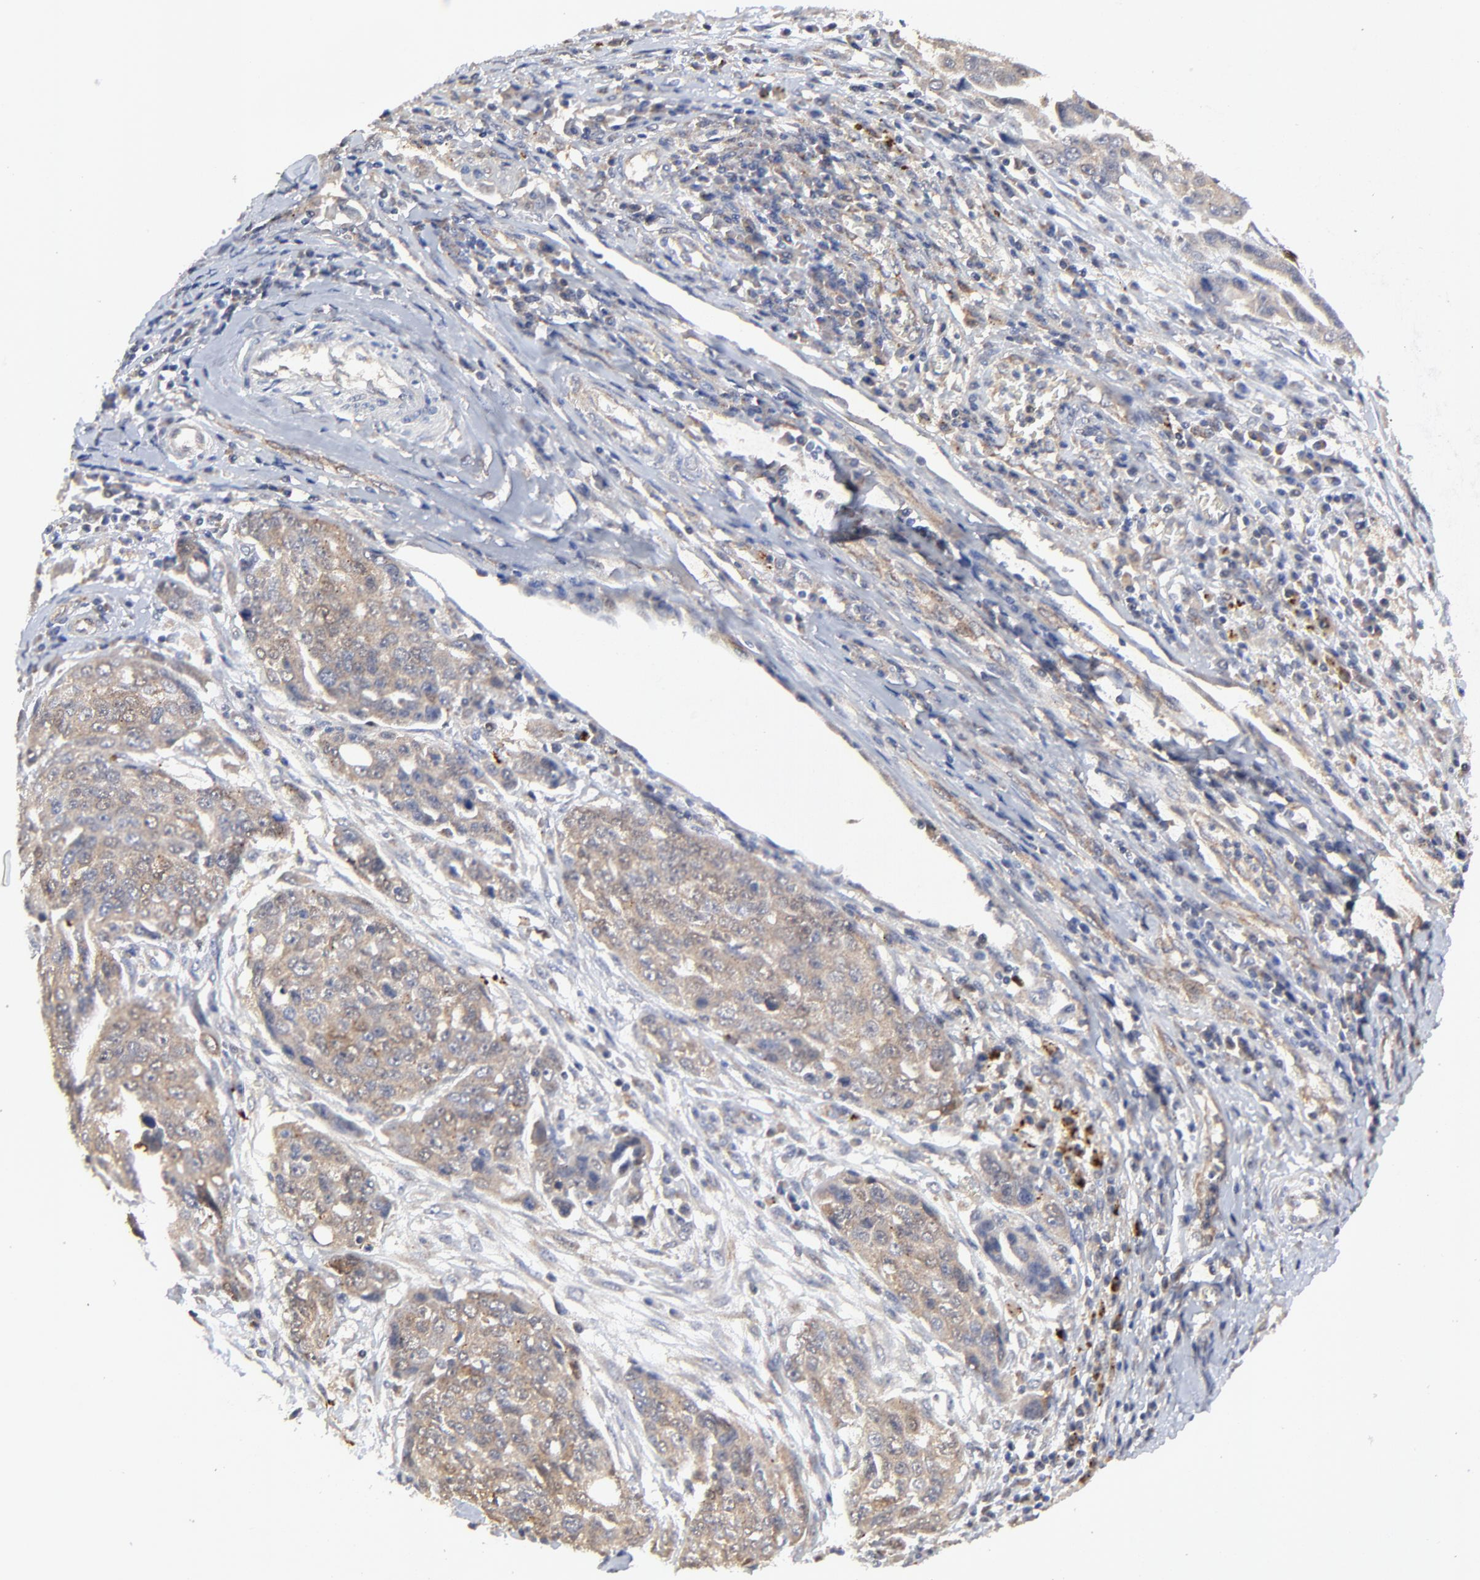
{"staining": {"intensity": "weak", "quantity": ">75%", "location": "cytoplasmic/membranous"}, "tissue": "ovarian cancer", "cell_type": "Tumor cells", "image_type": "cancer", "snomed": [{"axis": "morphology", "description": "Carcinoma, endometroid"}, {"axis": "topography", "description": "Ovary"}], "caption": "There is low levels of weak cytoplasmic/membranous expression in tumor cells of ovarian cancer (endometroid carcinoma), as demonstrated by immunohistochemical staining (brown color).", "gene": "LGALS3", "patient": {"sex": "female", "age": 75}}